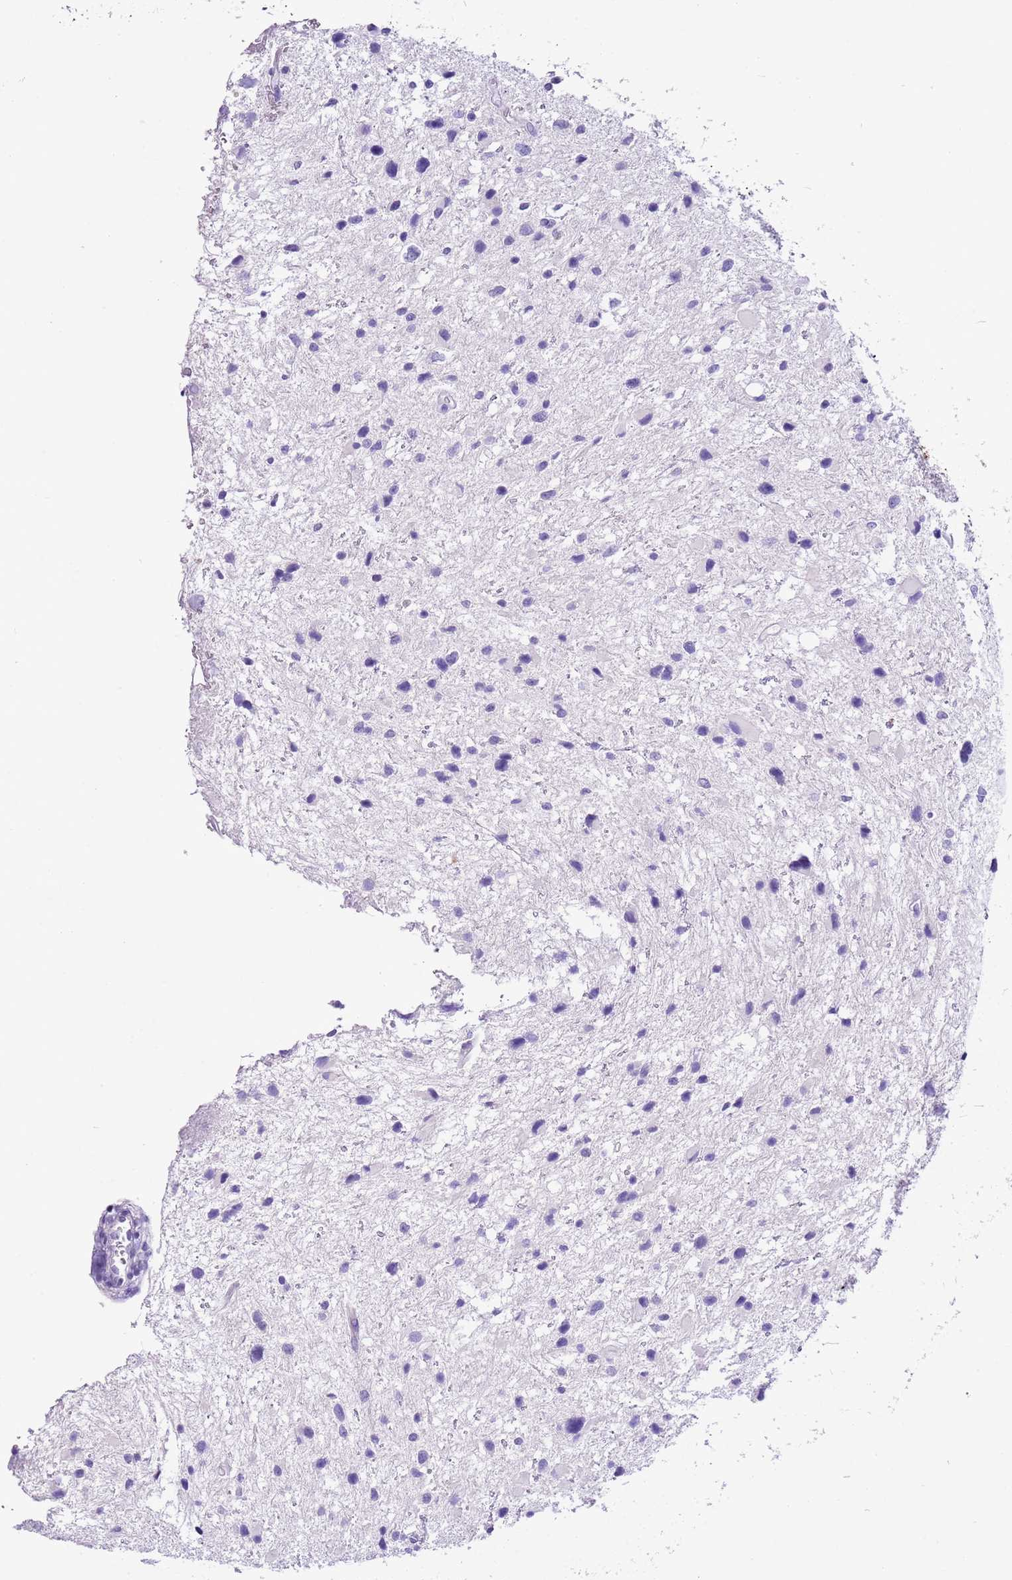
{"staining": {"intensity": "negative", "quantity": "none", "location": "none"}, "tissue": "glioma", "cell_type": "Tumor cells", "image_type": "cancer", "snomed": [{"axis": "morphology", "description": "Glioma, malignant, Low grade"}, {"axis": "topography", "description": "Brain"}], "caption": "Tumor cells show no significant positivity in low-grade glioma (malignant).", "gene": "TBC1D10B", "patient": {"sex": "female", "age": 32}}